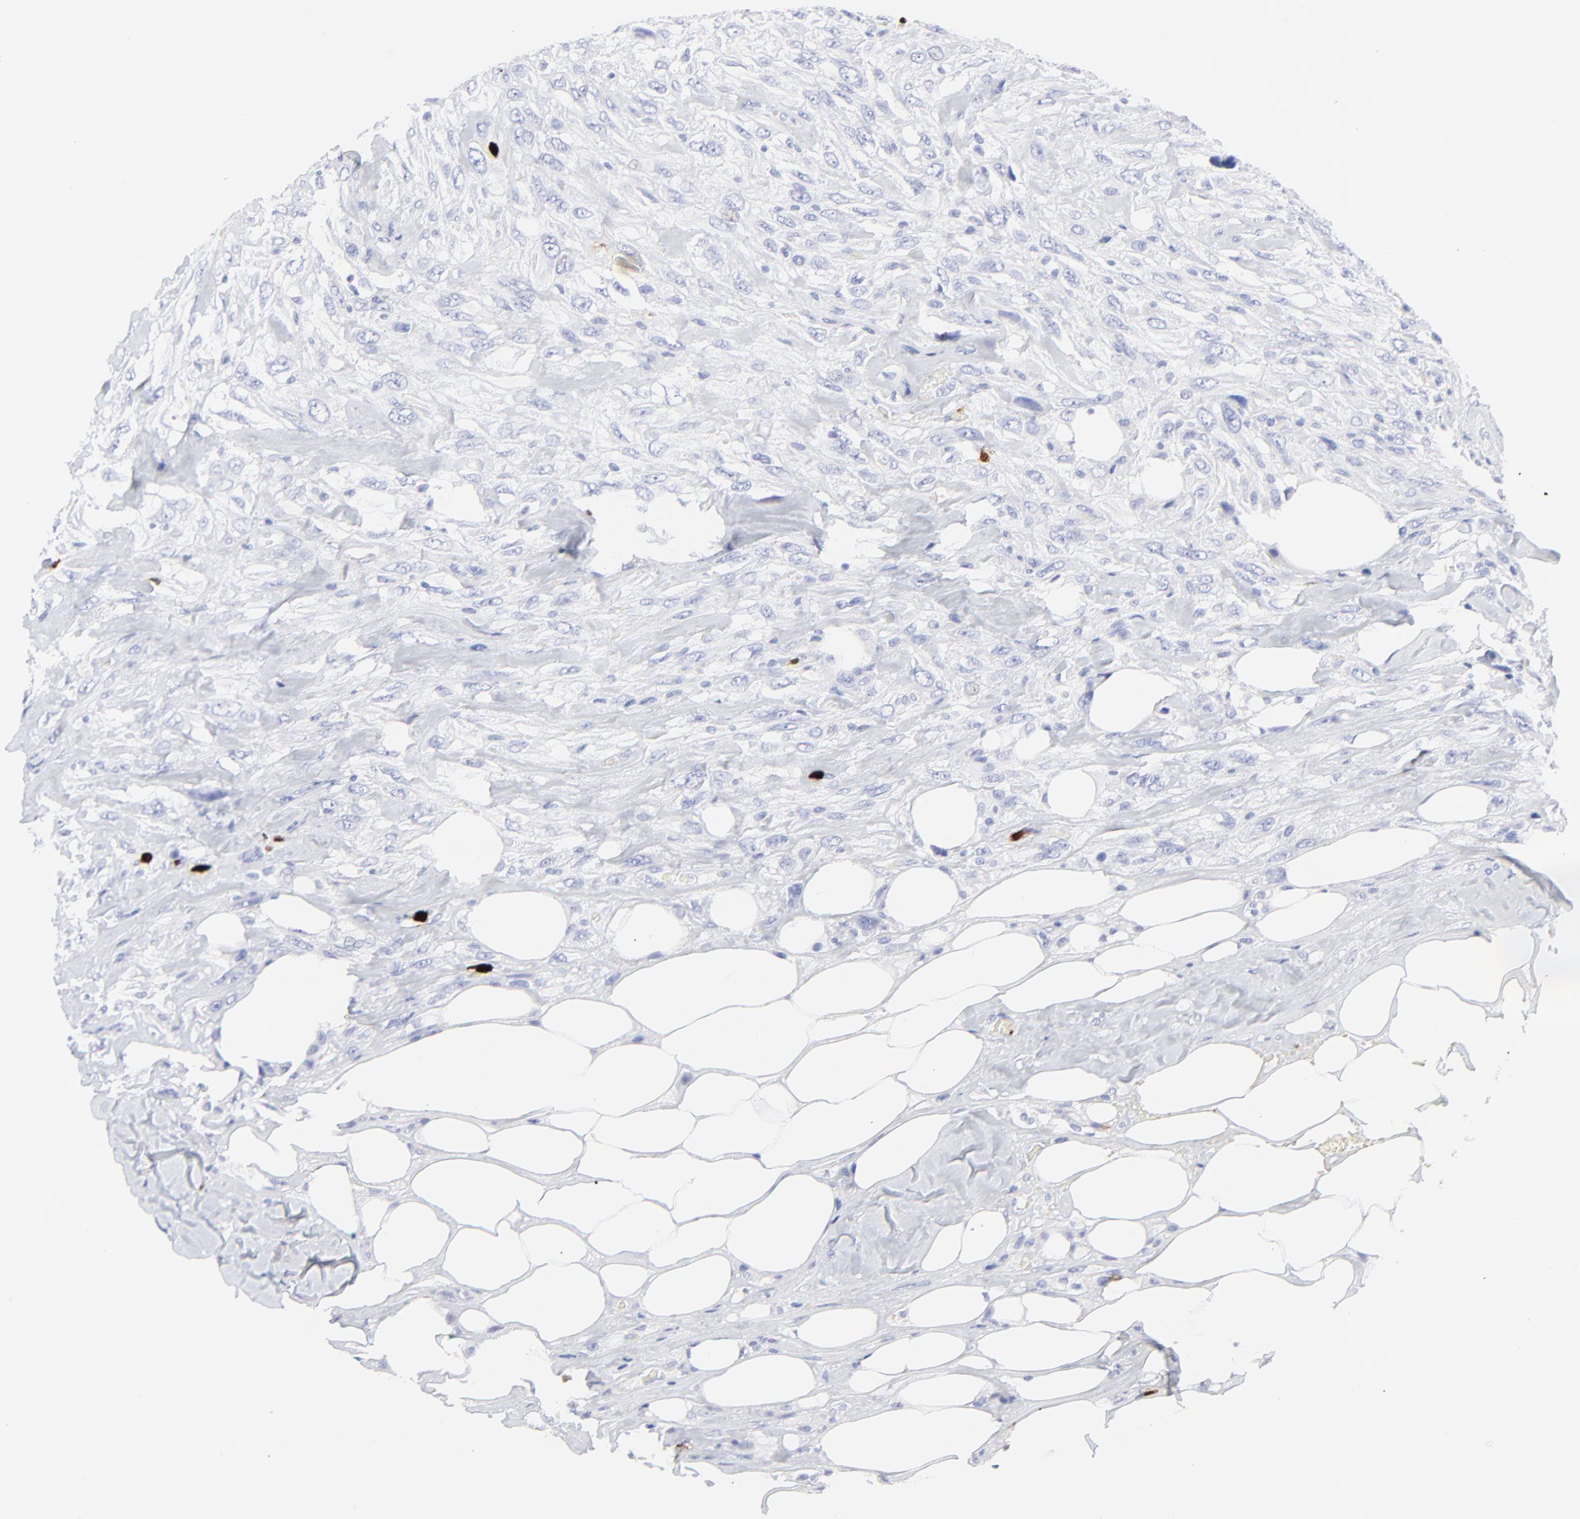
{"staining": {"intensity": "negative", "quantity": "none", "location": "none"}, "tissue": "breast cancer", "cell_type": "Tumor cells", "image_type": "cancer", "snomed": [{"axis": "morphology", "description": "Neoplasm, malignant, NOS"}, {"axis": "topography", "description": "Breast"}], "caption": "Immunohistochemistry image of neoplastic tissue: human breast neoplasm (malignant) stained with DAB displays no significant protein staining in tumor cells.", "gene": "S100A12", "patient": {"sex": "female", "age": 50}}